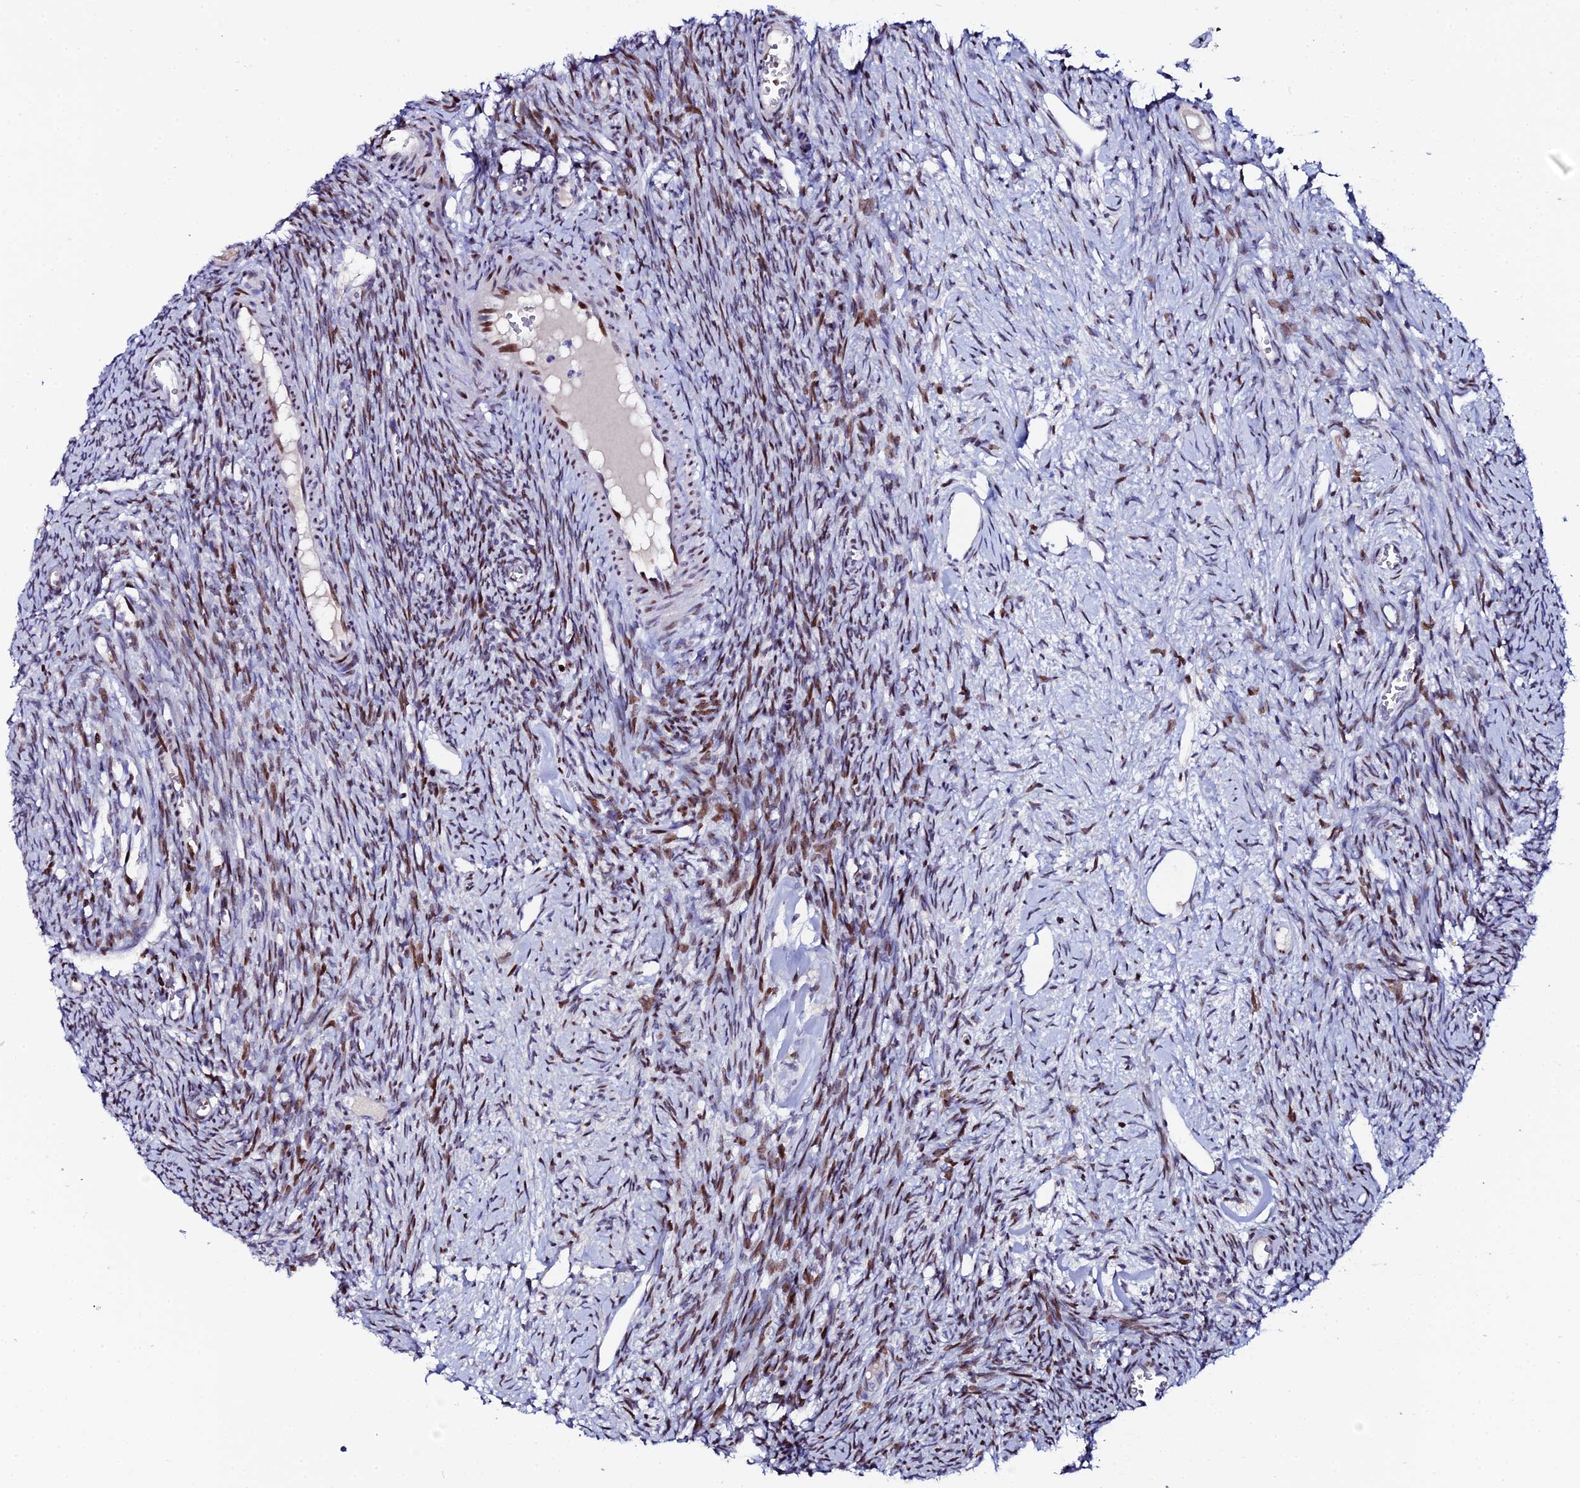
{"staining": {"intensity": "moderate", "quantity": ">75%", "location": "nuclear"}, "tissue": "ovary", "cell_type": "Ovarian stroma cells", "image_type": "normal", "snomed": [{"axis": "morphology", "description": "Normal tissue, NOS"}, {"axis": "topography", "description": "Ovary"}], "caption": "Immunohistochemical staining of unremarkable ovary reveals moderate nuclear protein expression in about >75% of ovarian stroma cells.", "gene": "MYNN", "patient": {"sex": "female", "age": 44}}